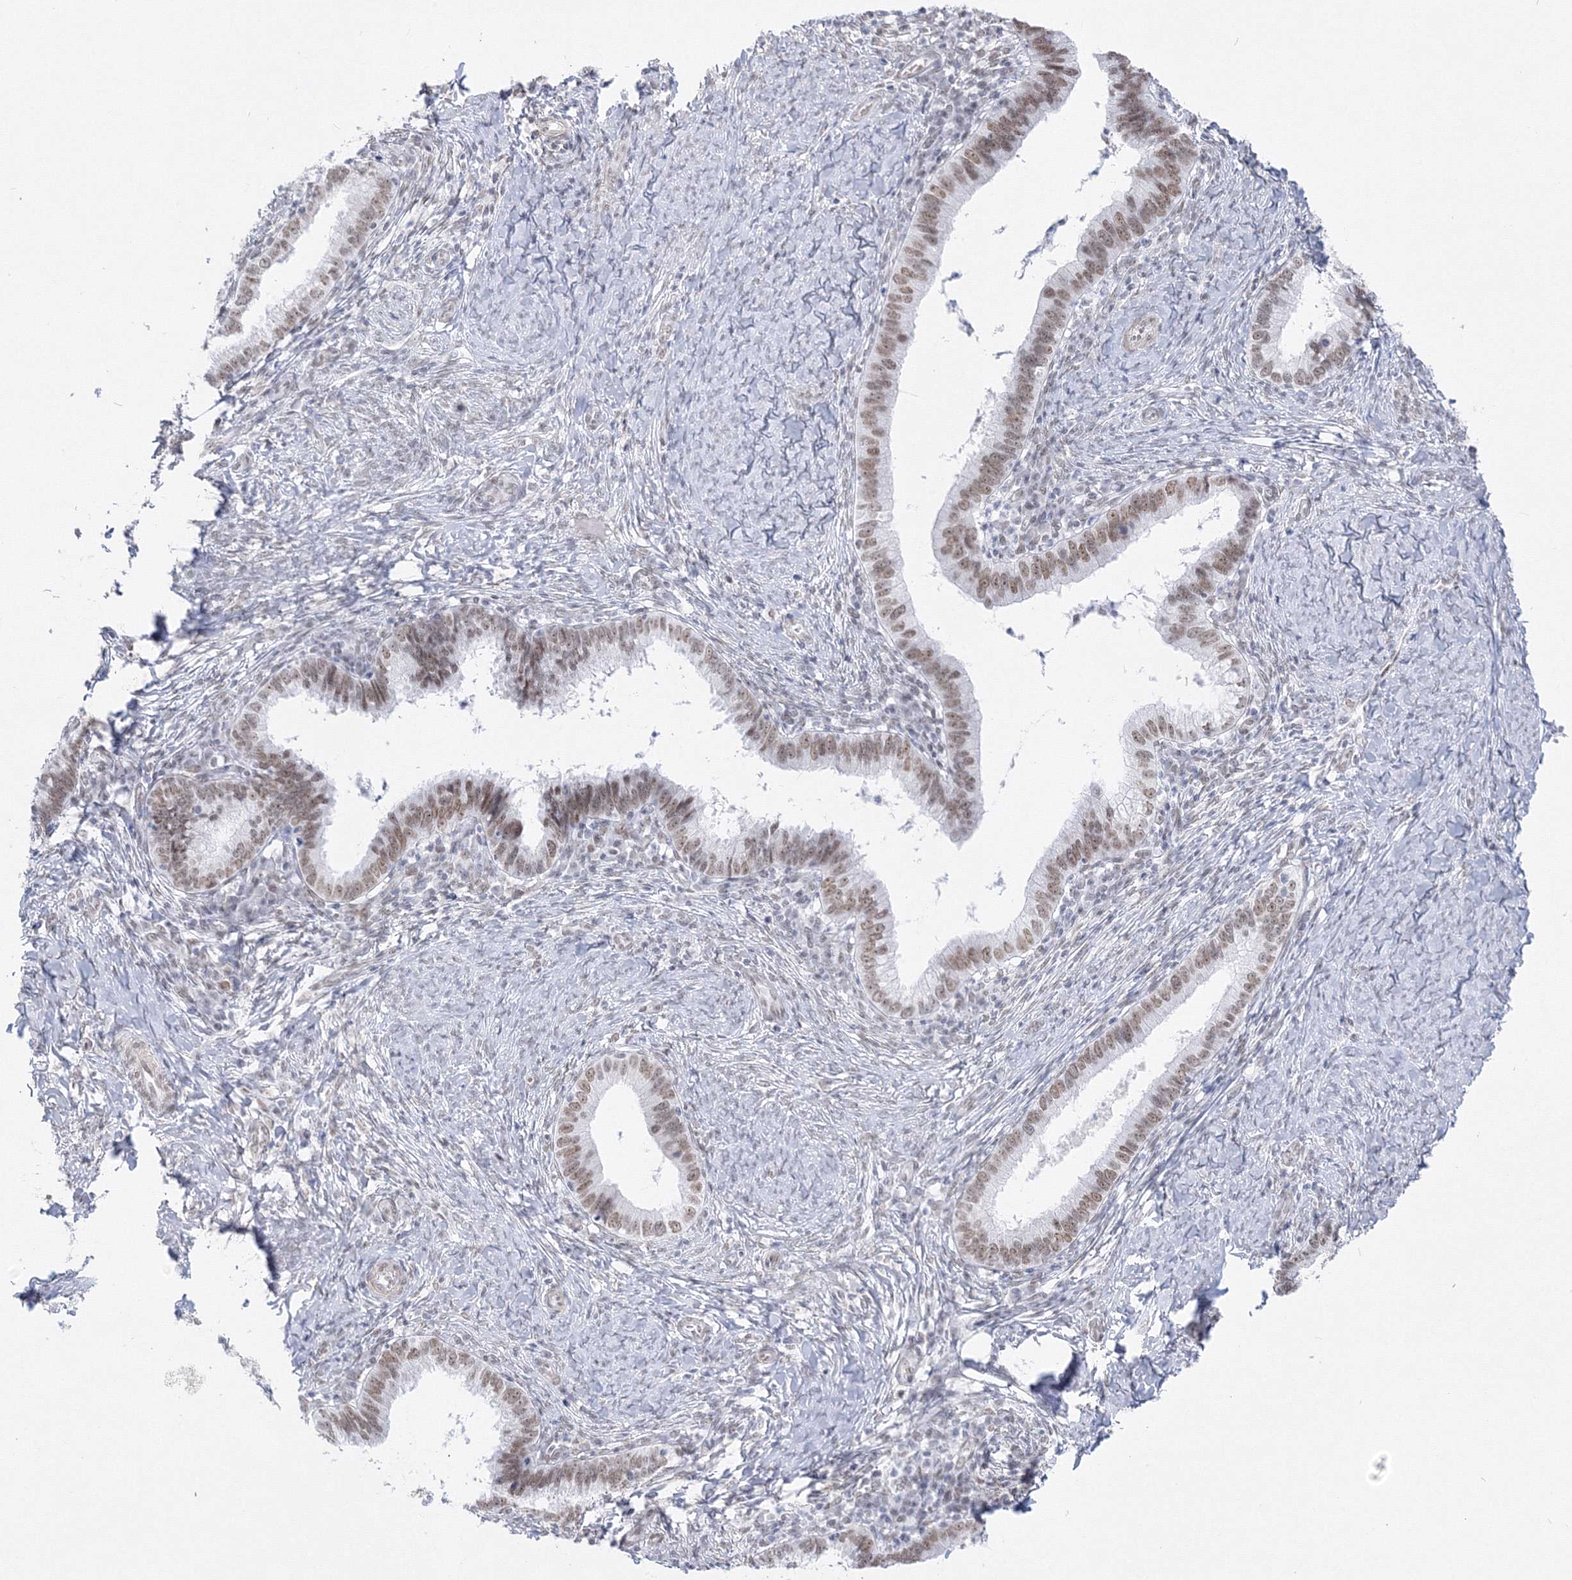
{"staining": {"intensity": "weak", "quantity": "25%-75%", "location": "nuclear"}, "tissue": "cervical cancer", "cell_type": "Tumor cells", "image_type": "cancer", "snomed": [{"axis": "morphology", "description": "Adenocarcinoma, NOS"}, {"axis": "topography", "description": "Cervix"}], "caption": "Human adenocarcinoma (cervical) stained with a brown dye shows weak nuclear positive staining in about 25%-75% of tumor cells.", "gene": "ZNF638", "patient": {"sex": "female", "age": 36}}